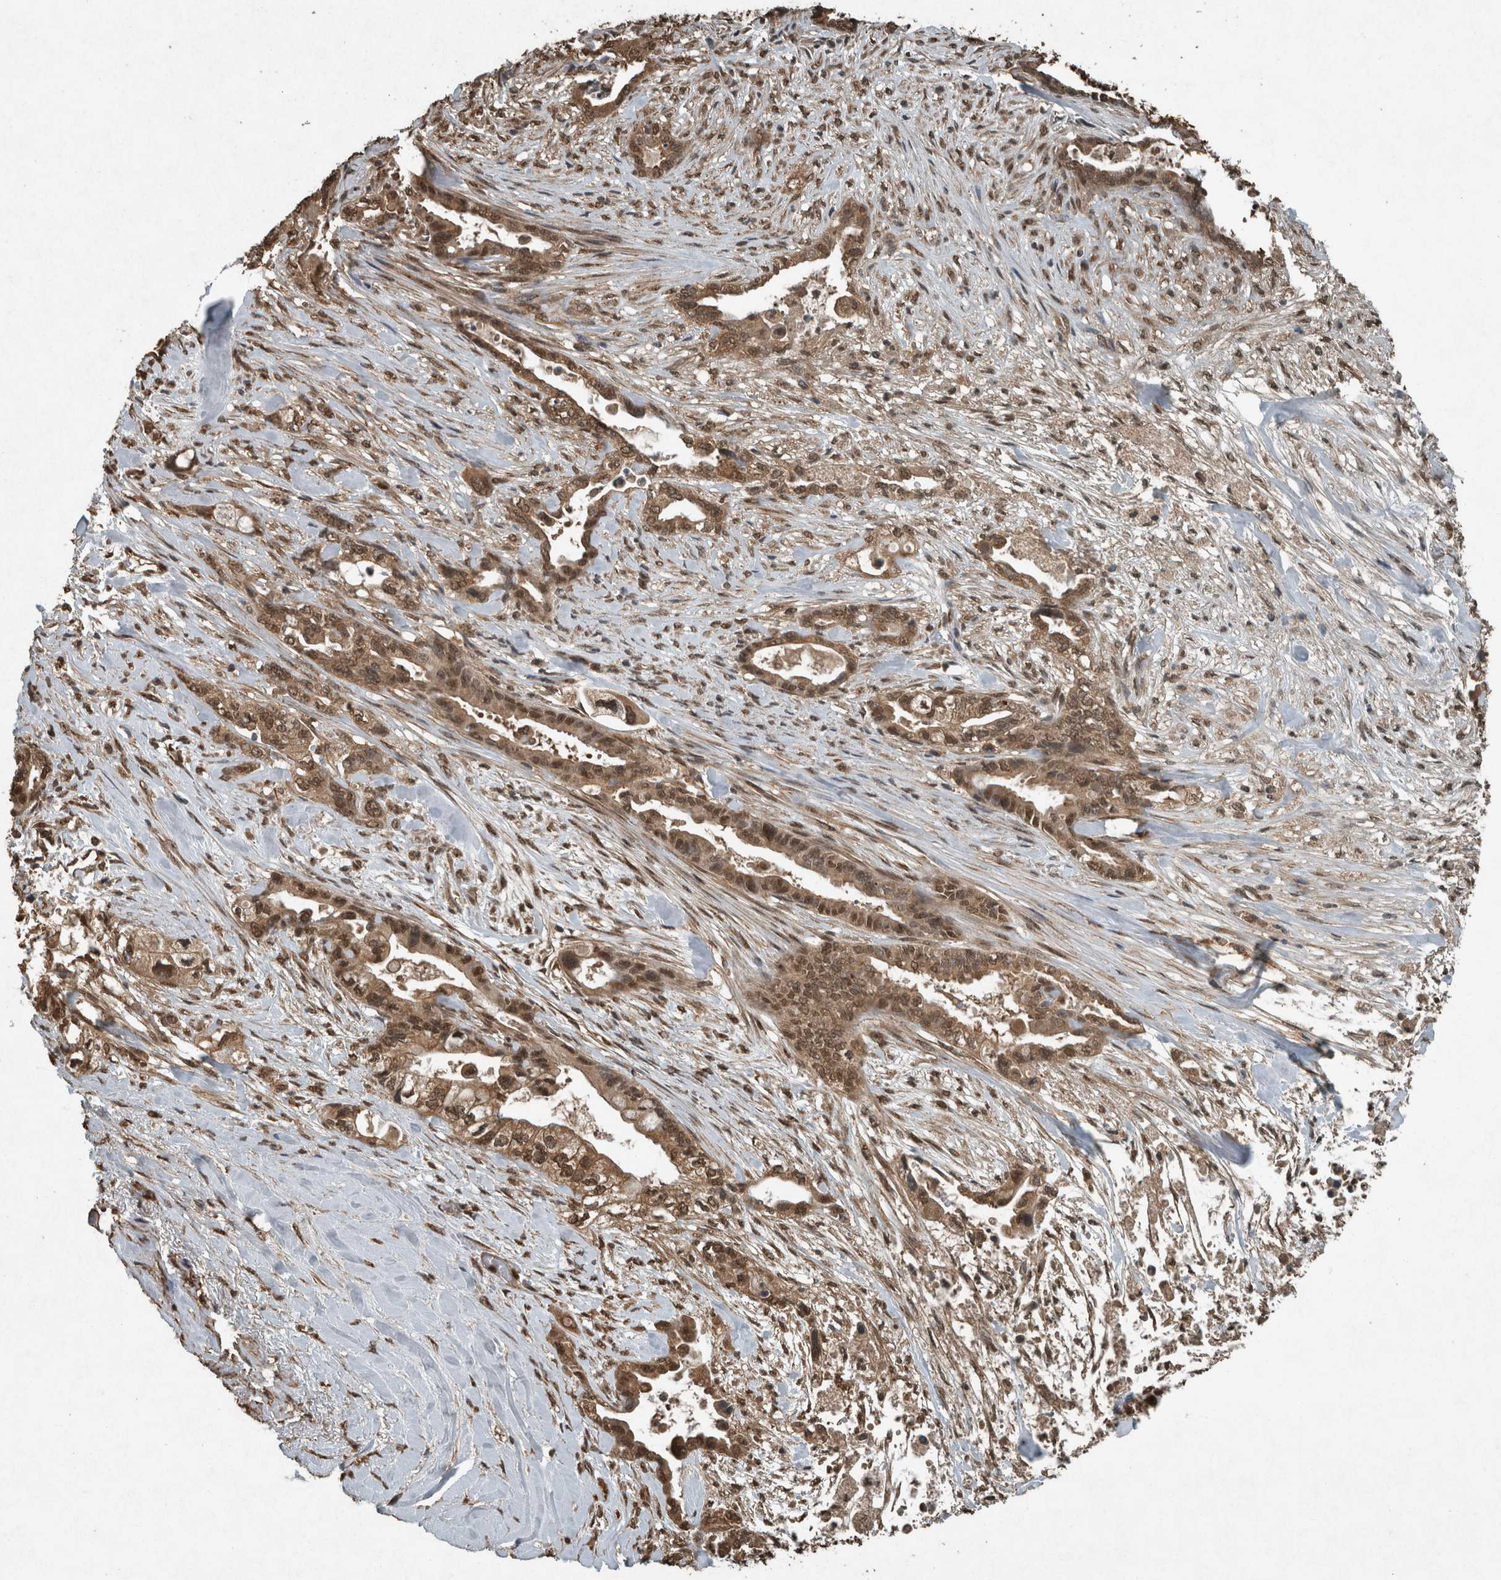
{"staining": {"intensity": "moderate", "quantity": ">75%", "location": "cytoplasmic/membranous,nuclear"}, "tissue": "pancreatic cancer", "cell_type": "Tumor cells", "image_type": "cancer", "snomed": [{"axis": "morphology", "description": "Adenocarcinoma, NOS"}, {"axis": "topography", "description": "Pancreas"}], "caption": "Adenocarcinoma (pancreatic) stained with immunohistochemistry demonstrates moderate cytoplasmic/membranous and nuclear expression in approximately >75% of tumor cells.", "gene": "ARHGEF12", "patient": {"sex": "male", "age": 70}}